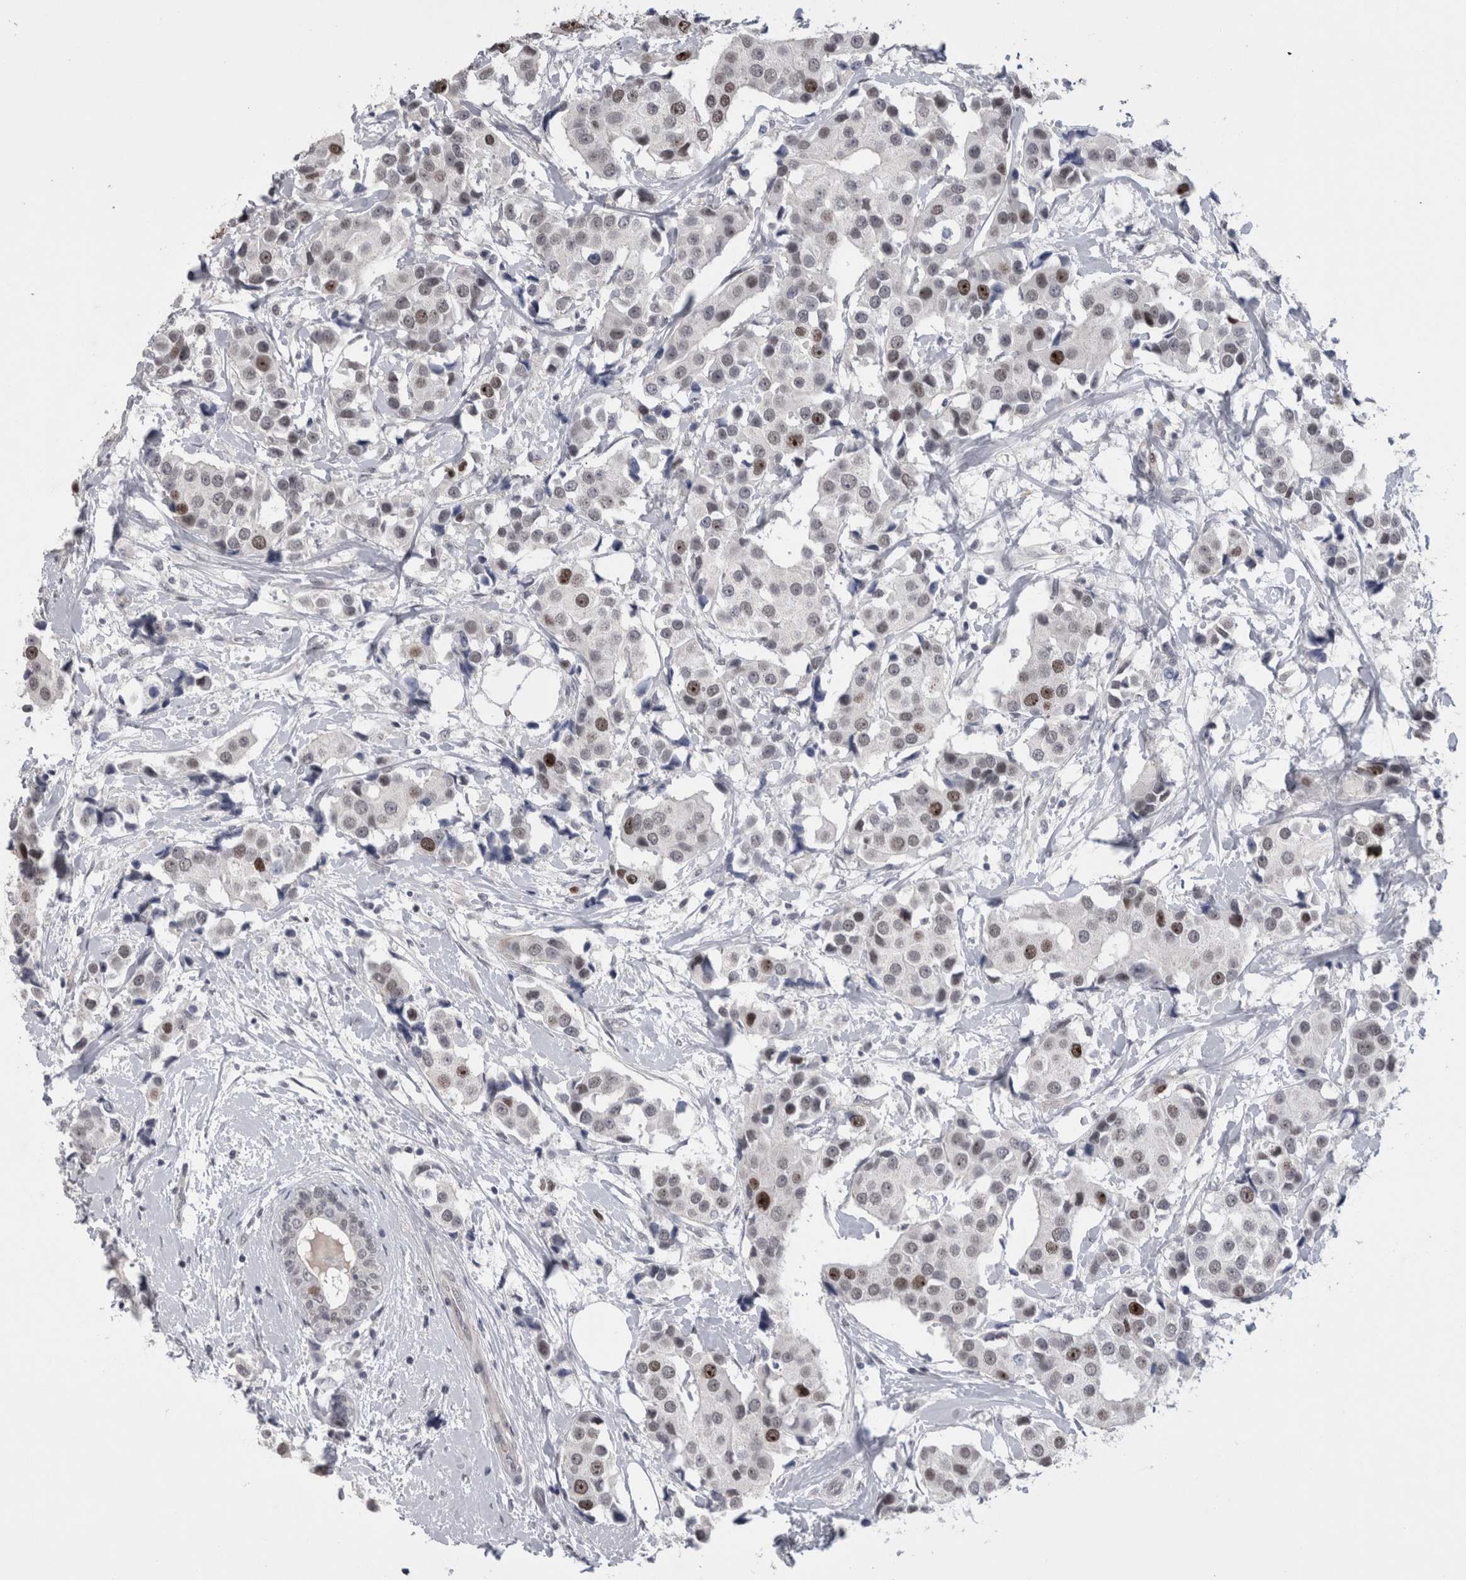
{"staining": {"intensity": "moderate", "quantity": "<25%", "location": "nuclear"}, "tissue": "breast cancer", "cell_type": "Tumor cells", "image_type": "cancer", "snomed": [{"axis": "morphology", "description": "Normal tissue, NOS"}, {"axis": "morphology", "description": "Duct carcinoma"}, {"axis": "topography", "description": "Breast"}], "caption": "Tumor cells show low levels of moderate nuclear expression in about <25% of cells in breast intraductal carcinoma.", "gene": "KIF18B", "patient": {"sex": "female", "age": 39}}